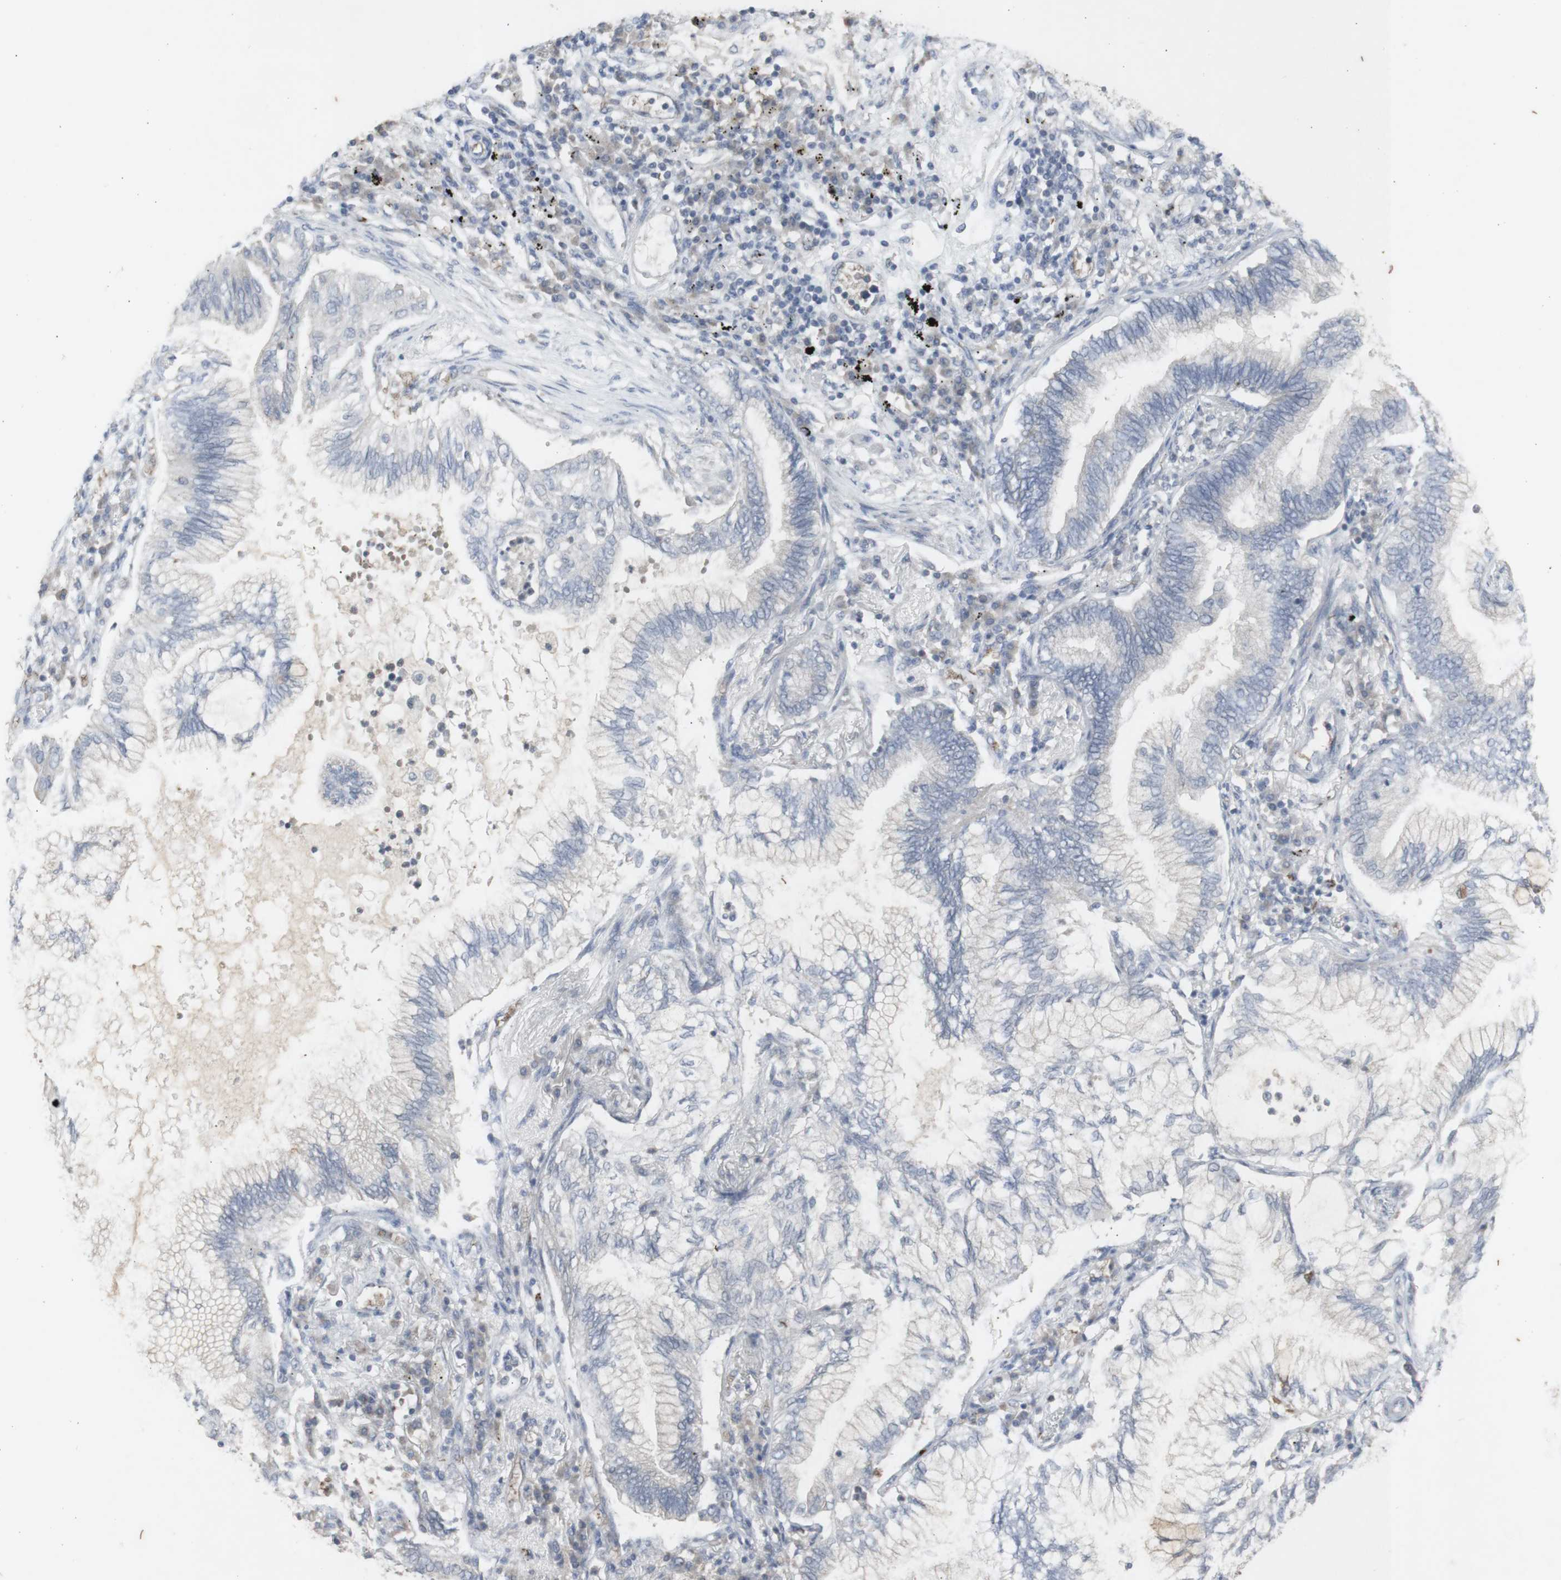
{"staining": {"intensity": "negative", "quantity": "none", "location": "none"}, "tissue": "lung cancer", "cell_type": "Tumor cells", "image_type": "cancer", "snomed": [{"axis": "morphology", "description": "Normal tissue, NOS"}, {"axis": "morphology", "description": "Adenocarcinoma, NOS"}, {"axis": "topography", "description": "Bronchus"}, {"axis": "topography", "description": "Lung"}], "caption": "This is an immunohistochemistry micrograph of adenocarcinoma (lung). There is no positivity in tumor cells.", "gene": "INS", "patient": {"sex": "female", "age": 70}}